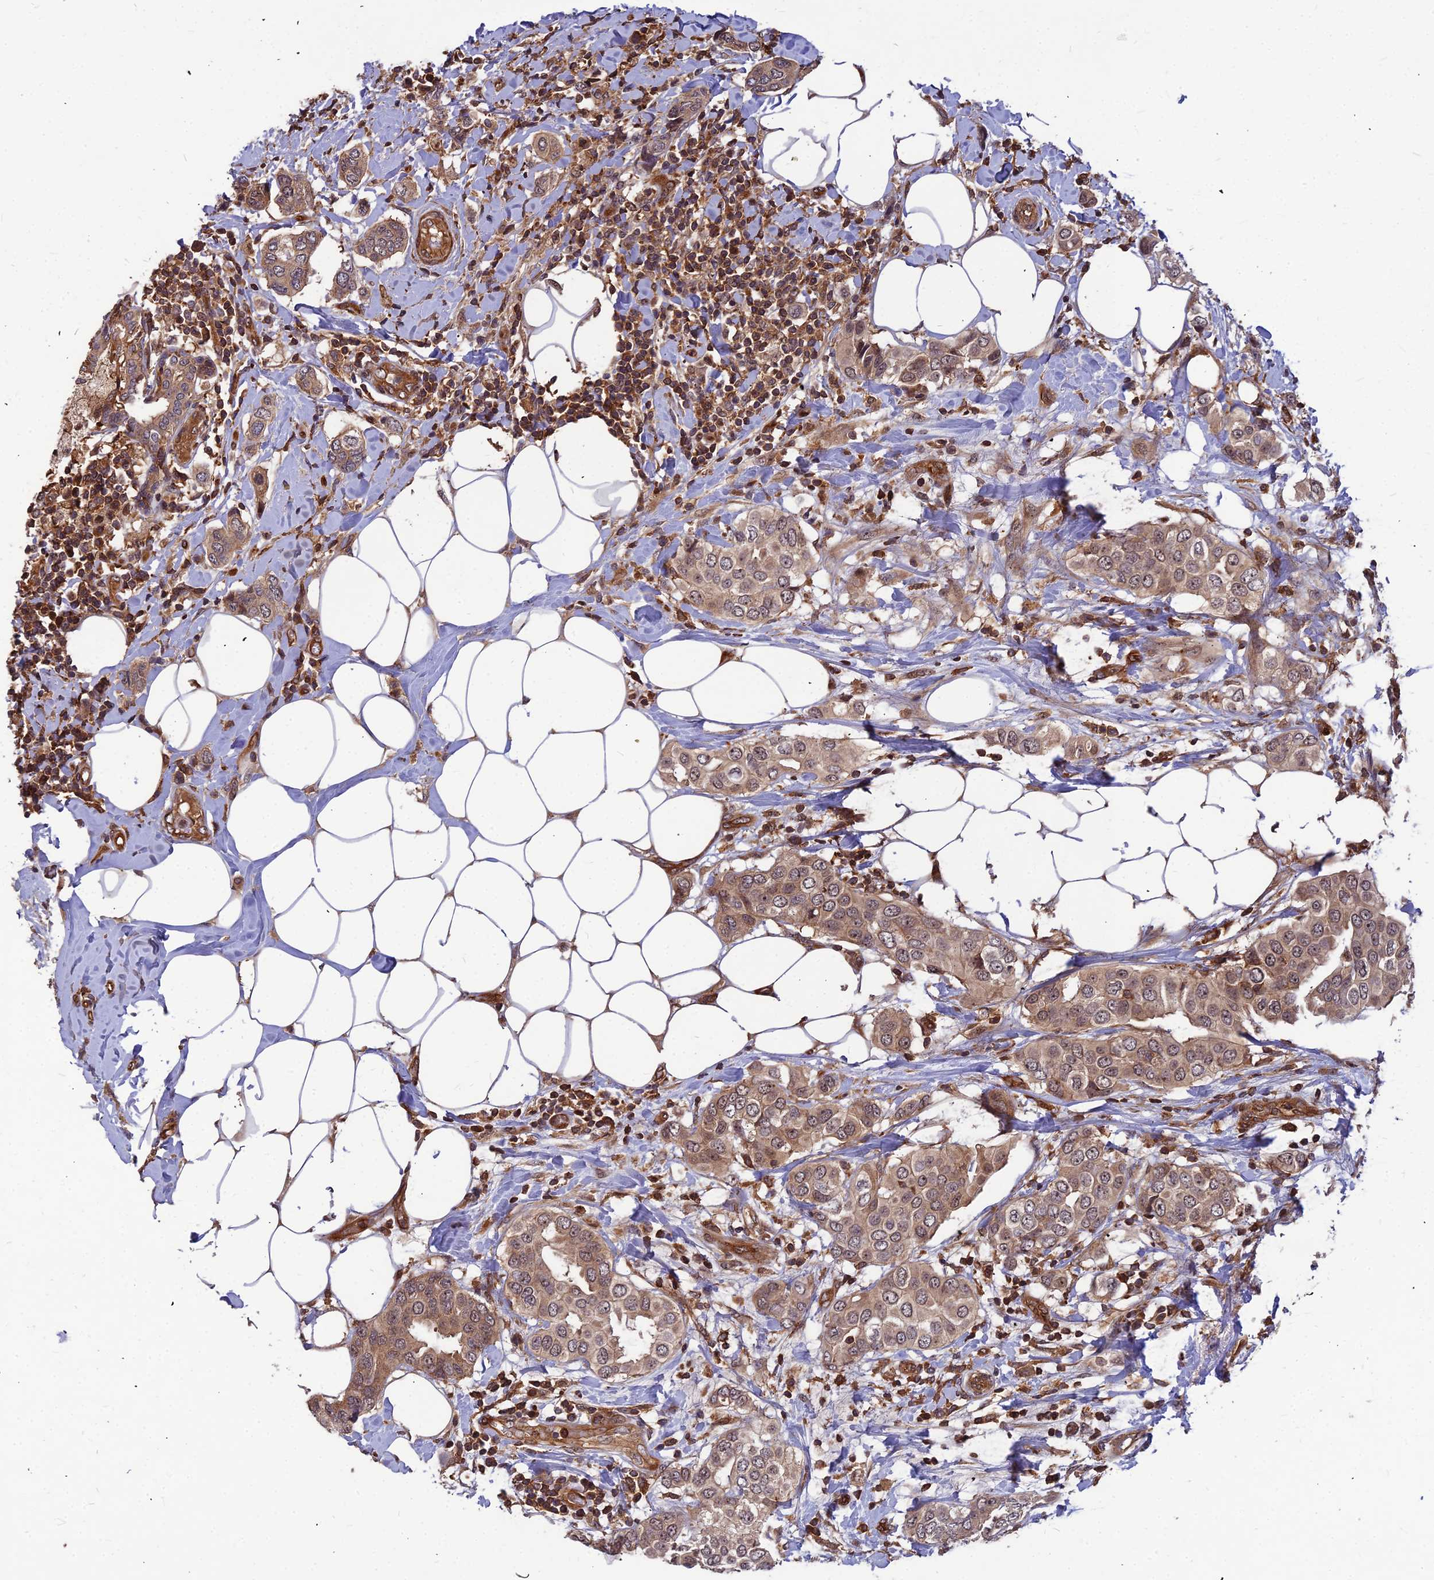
{"staining": {"intensity": "weak", "quantity": ">75%", "location": "cytoplasmic/membranous,nuclear"}, "tissue": "breast cancer", "cell_type": "Tumor cells", "image_type": "cancer", "snomed": [{"axis": "morphology", "description": "Lobular carcinoma"}, {"axis": "topography", "description": "Breast"}], "caption": "DAB immunohistochemical staining of human breast cancer (lobular carcinoma) demonstrates weak cytoplasmic/membranous and nuclear protein positivity in about >75% of tumor cells.", "gene": "ZNF467", "patient": {"sex": "female", "age": 51}}